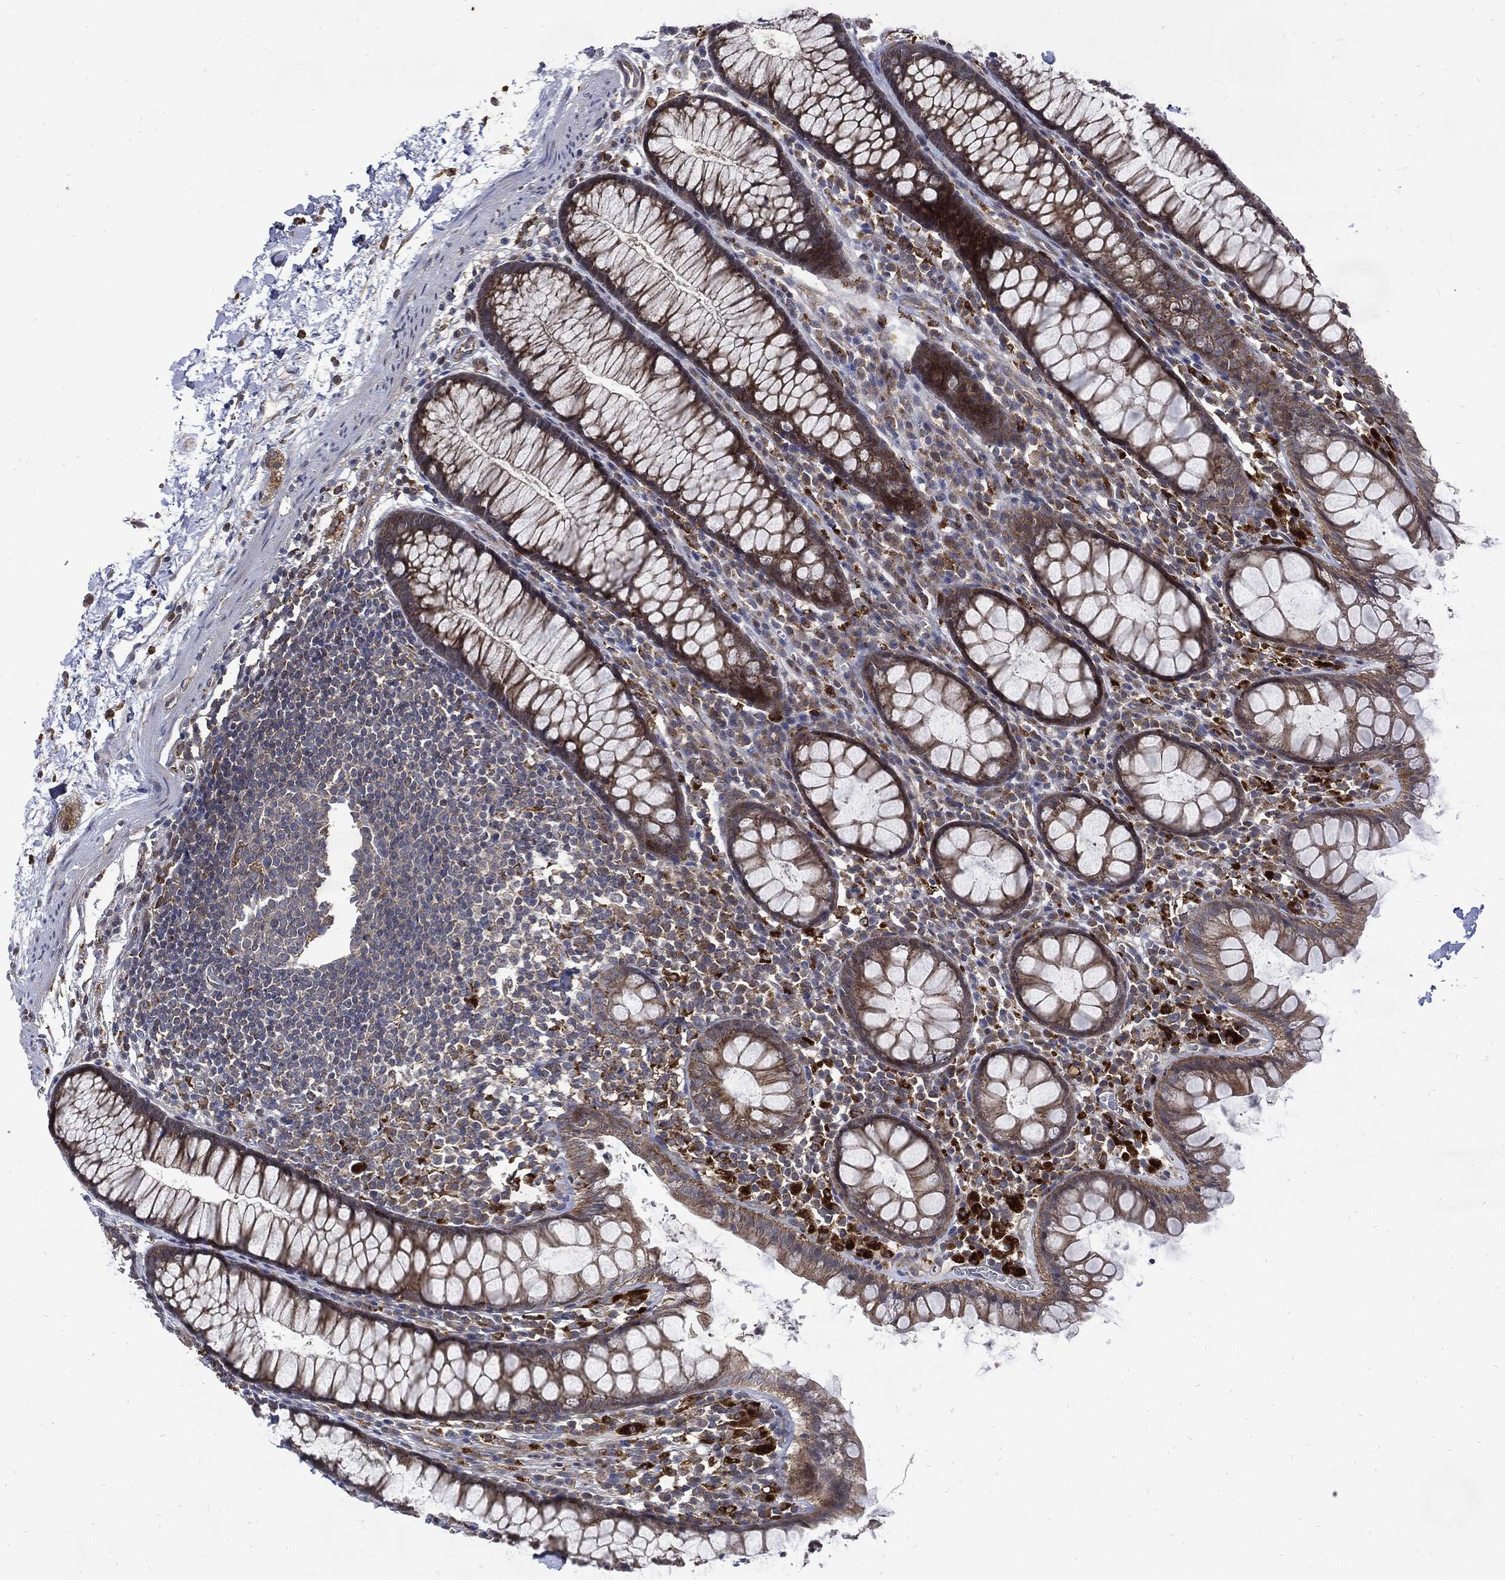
{"staining": {"intensity": "negative", "quantity": "none", "location": "none"}, "tissue": "colon", "cell_type": "Endothelial cells", "image_type": "normal", "snomed": [{"axis": "morphology", "description": "Normal tissue, NOS"}, {"axis": "topography", "description": "Colon"}], "caption": "Protein analysis of normal colon reveals no significant positivity in endothelial cells. Brightfield microscopy of immunohistochemistry (IHC) stained with DAB (brown) and hematoxylin (blue), captured at high magnification.", "gene": "SLC31A2", "patient": {"sex": "male", "age": 76}}